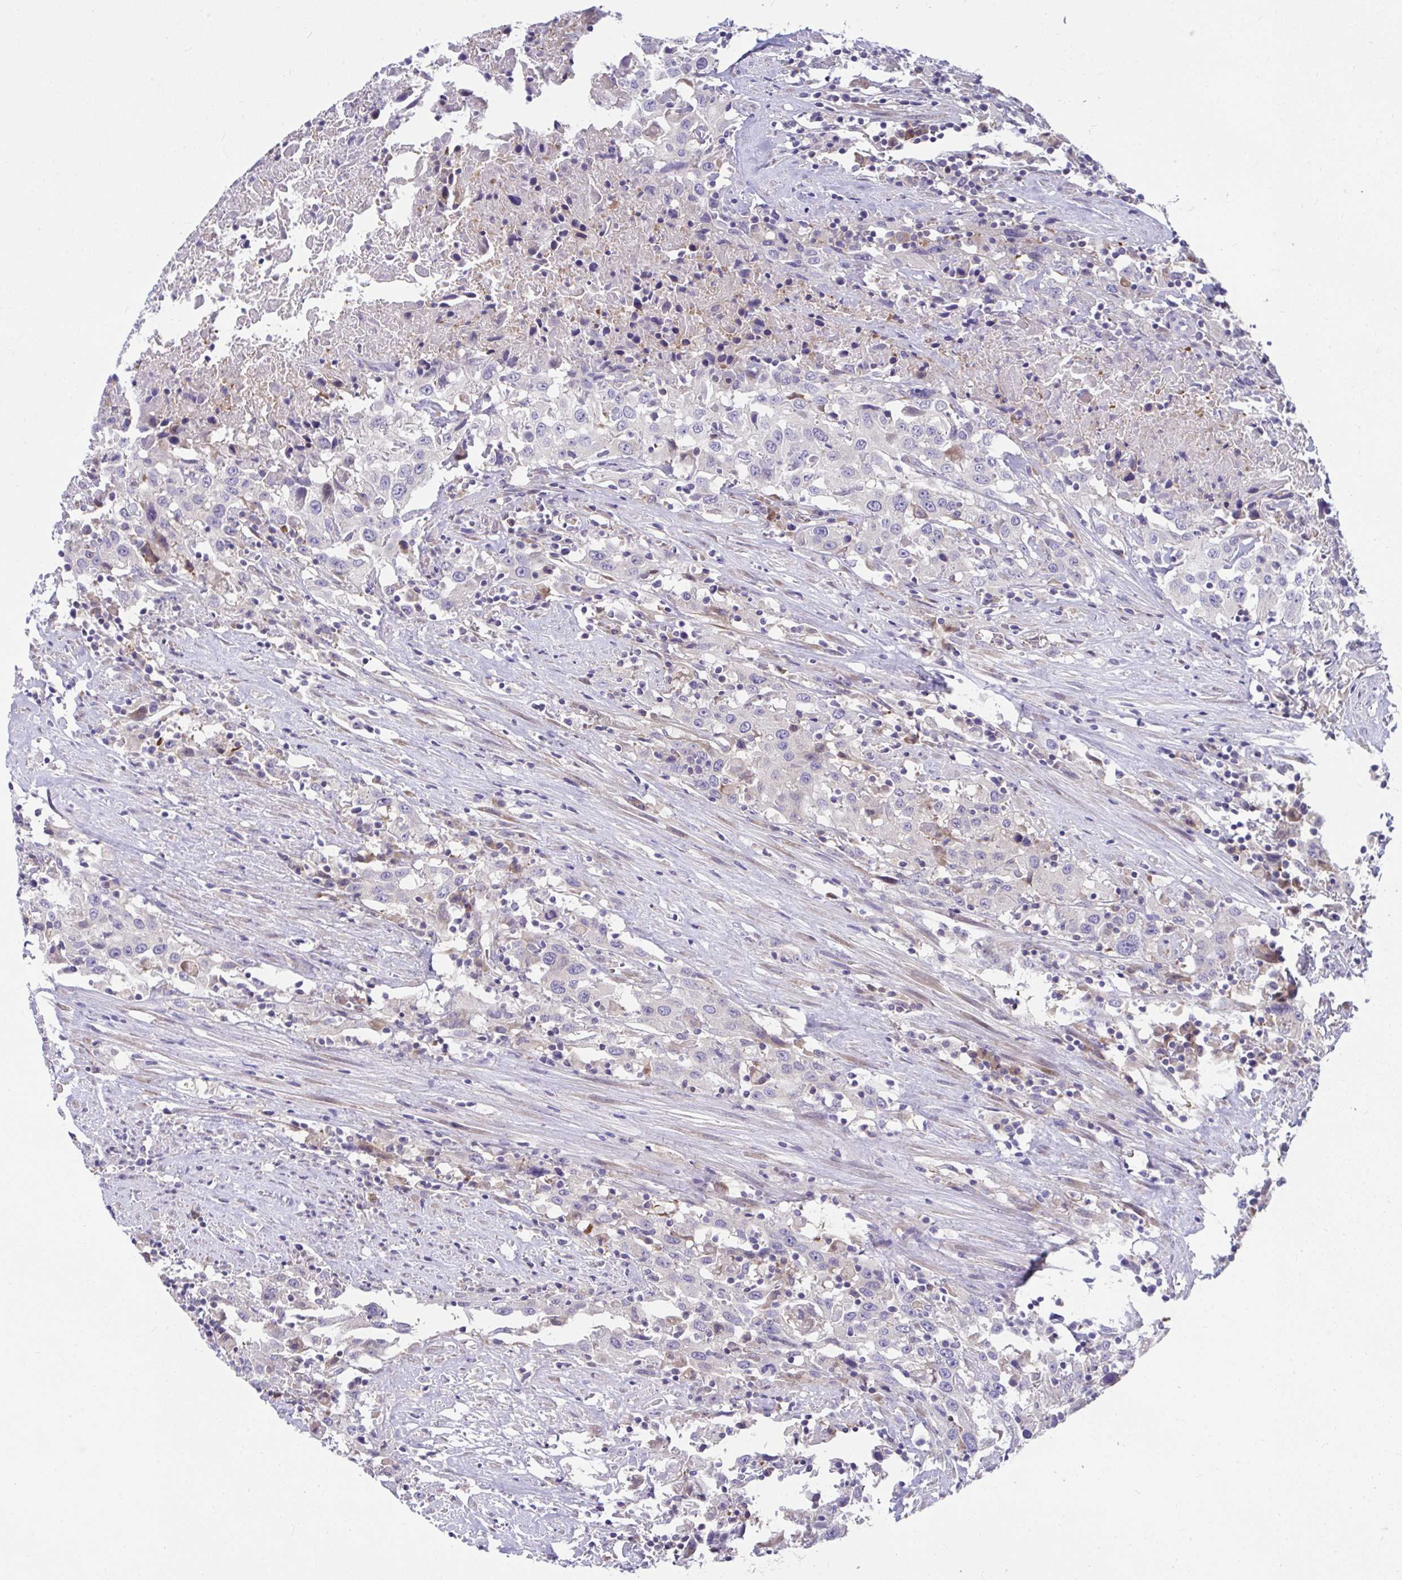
{"staining": {"intensity": "negative", "quantity": "none", "location": "none"}, "tissue": "urothelial cancer", "cell_type": "Tumor cells", "image_type": "cancer", "snomed": [{"axis": "morphology", "description": "Urothelial carcinoma, High grade"}, {"axis": "topography", "description": "Urinary bladder"}], "caption": "Immunohistochemistry (IHC) photomicrograph of neoplastic tissue: human urothelial cancer stained with DAB demonstrates no significant protein staining in tumor cells.", "gene": "PCDHB7", "patient": {"sex": "male", "age": 61}}